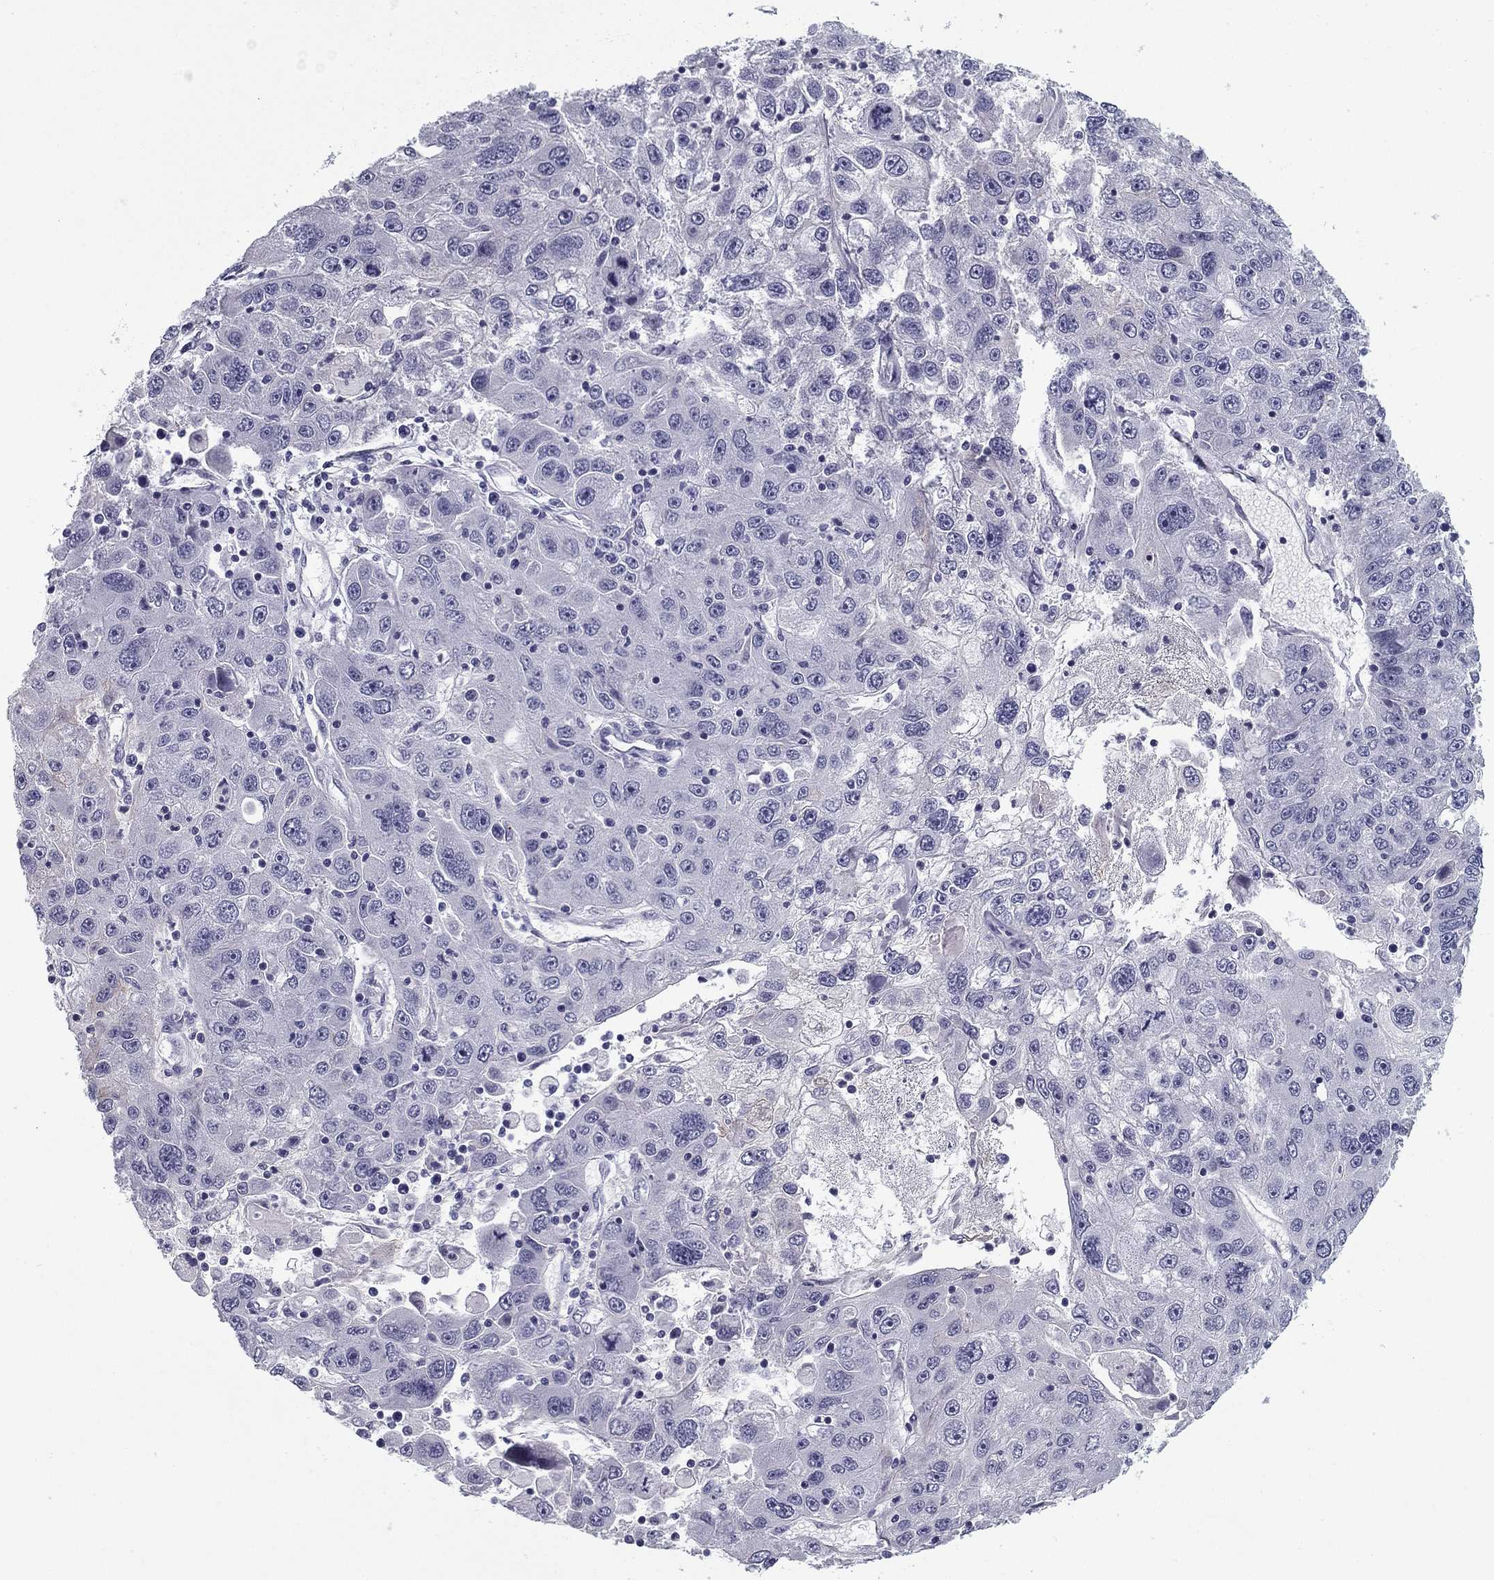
{"staining": {"intensity": "negative", "quantity": "none", "location": "none"}, "tissue": "stomach cancer", "cell_type": "Tumor cells", "image_type": "cancer", "snomed": [{"axis": "morphology", "description": "Adenocarcinoma, NOS"}, {"axis": "topography", "description": "Stomach"}], "caption": "Image shows no protein staining in tumor cells of stomach cancer tissue.", "gene": "FLNC", "patient": {"sex": "male", "age": 56}}